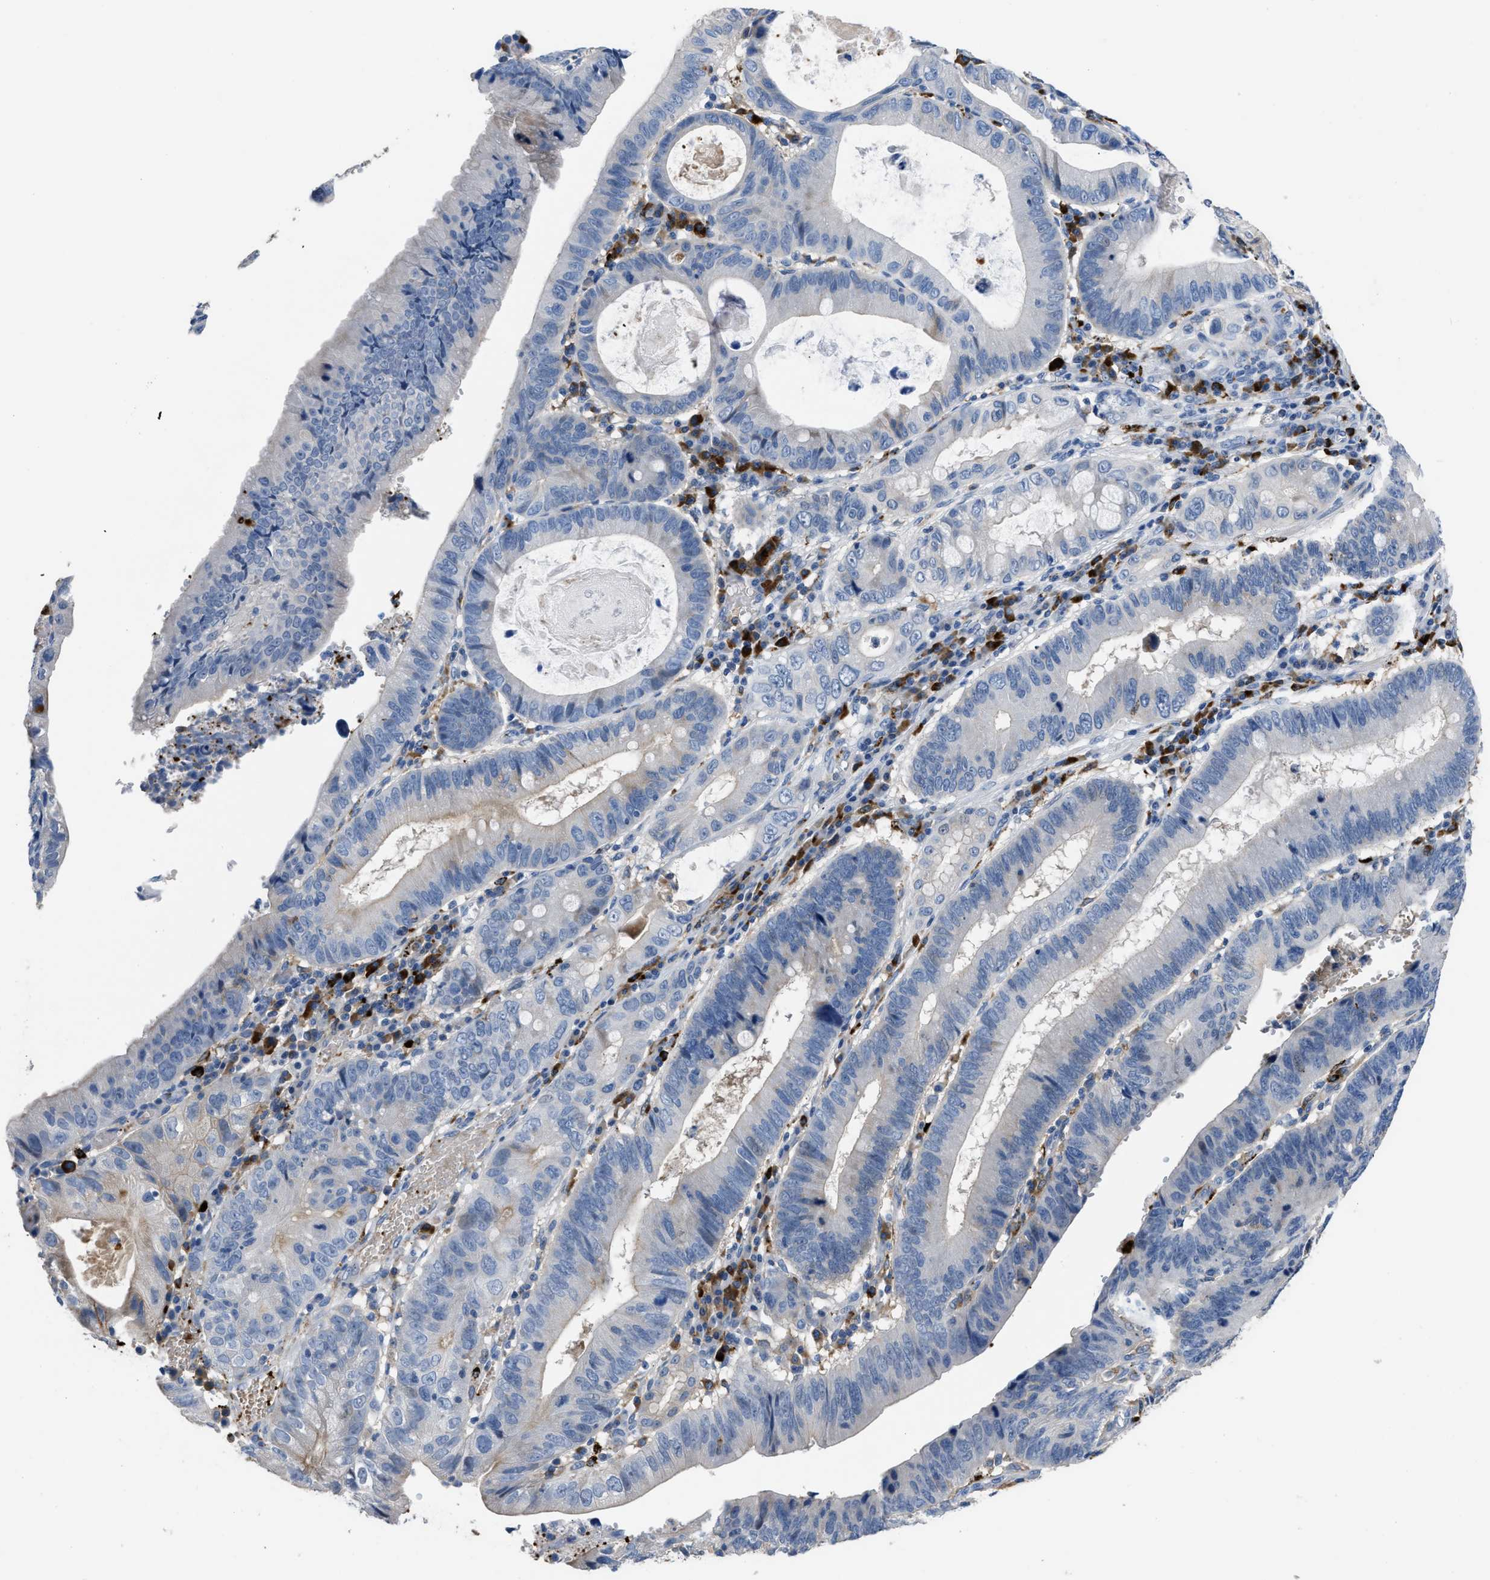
{"staining": {"intensity": "negative", "quantity": "none", "location": "none"}, "tissue": "stomach cancer", "cell_type": "Tumor cells", "image_type": "cancer", "snomed": [{"axis": "morphology", "description": "Adenocarcinoma, NOS"}, {"axis": "topography", "description": "Stomach"}], "caption": "Adenocarcinoma (stomach) was stained to show a protein in brown. There is no significant expression in tumor cells.", "gene": "FGF18", "patient": {"sex": "male", "age": 59}}